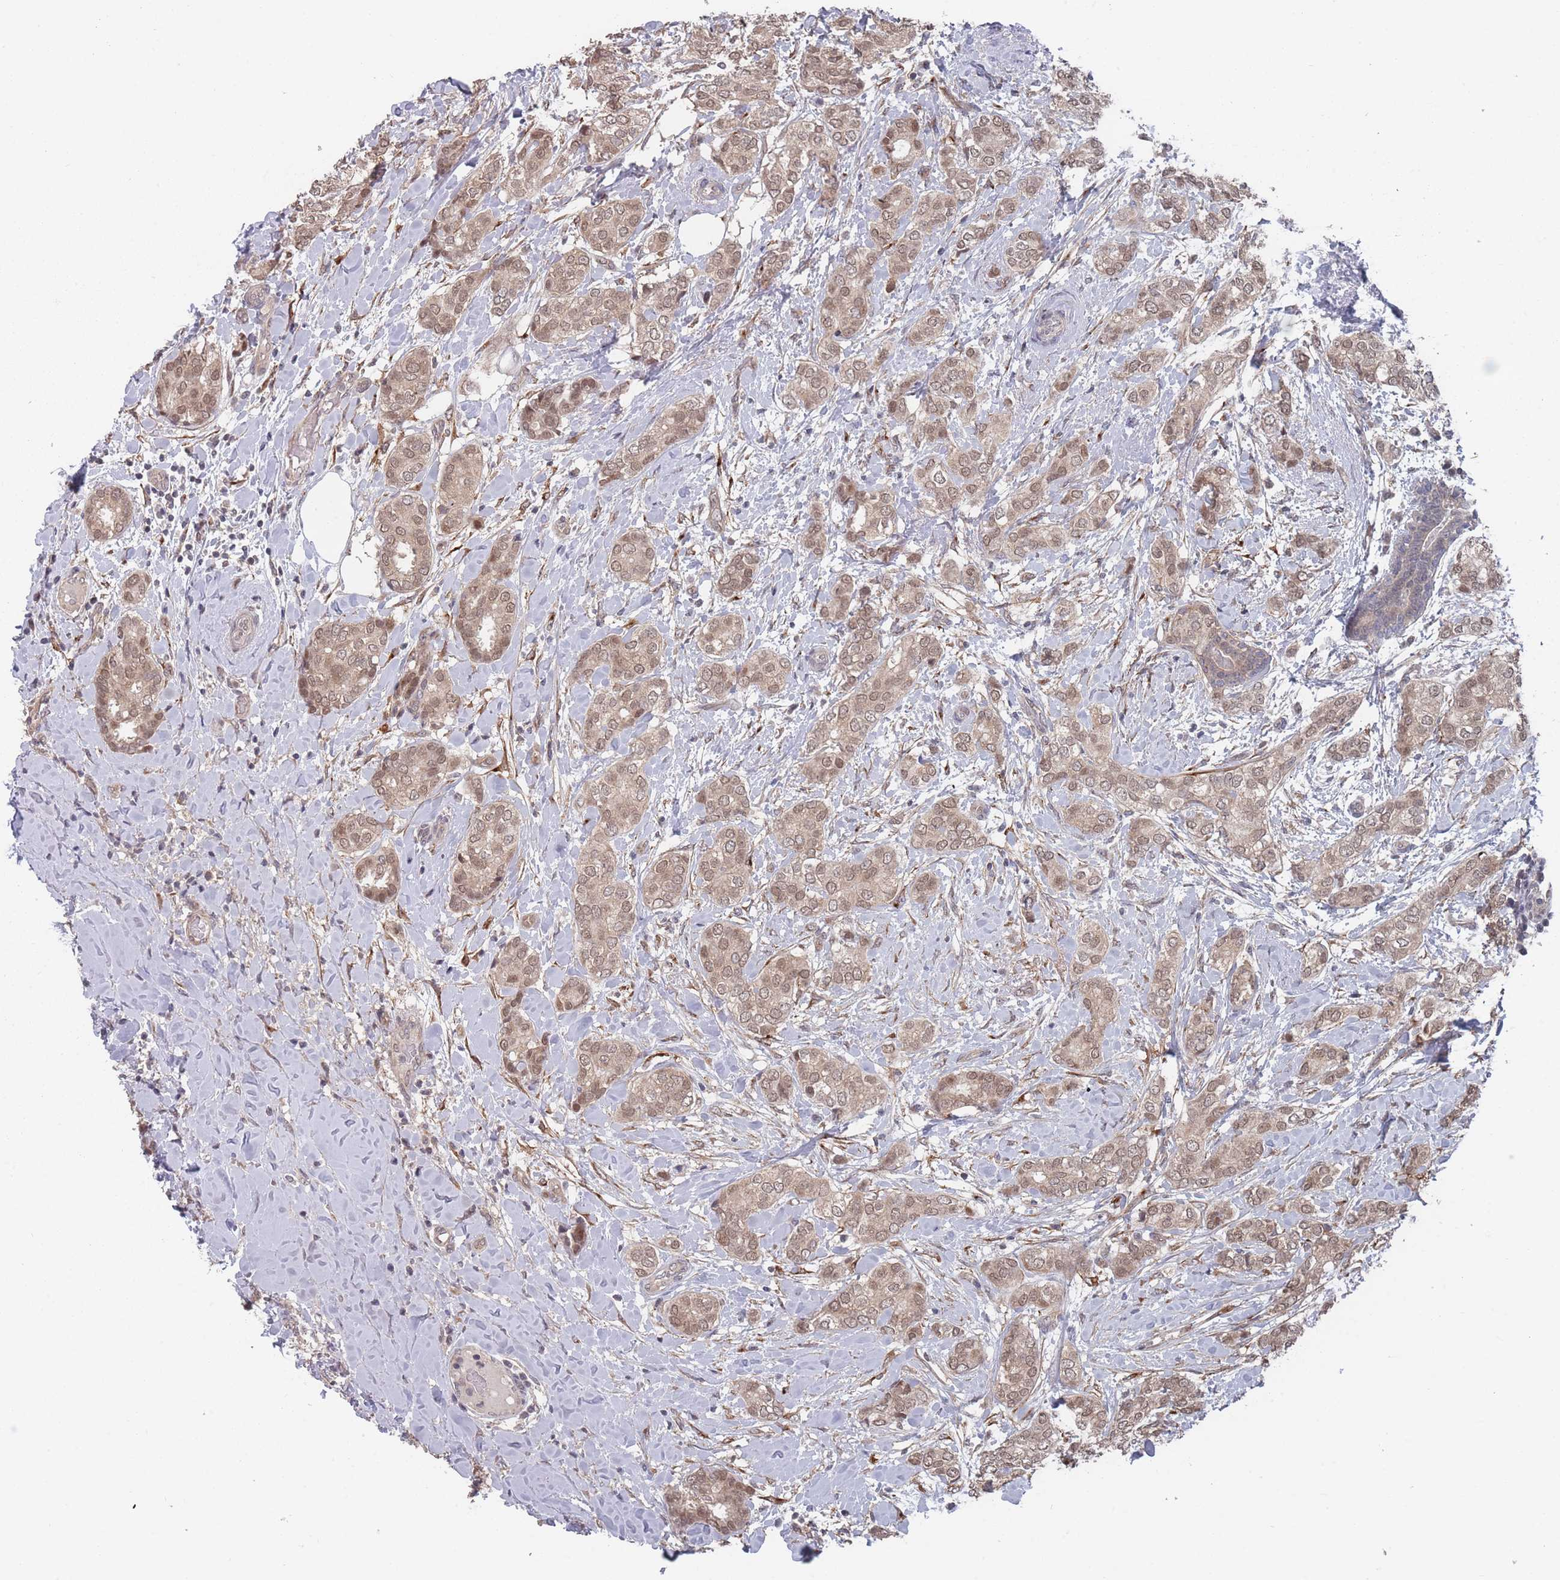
{"staining": {"intensity": "moderate", "quantity": ">75%", "location": "cytoplasmic/membranous,nuclear"}, "tissue": "breast cancer", "cell_type": "Tumor cells", "image_type": "cancer", "snomed": [{"axis": "morphology", "description": "Duct carcinoma"}, {"axis": "topography", "description": "Breast"}], "caption": "A photomicrograph of human breast invasive ductal carcinoma stained for a protein shows moderate cytoplasmic/membranous and nuclear brown staining in tumor cells.", "gene": "CNTRL", "patient": {"sex": "female", "age": 73}}